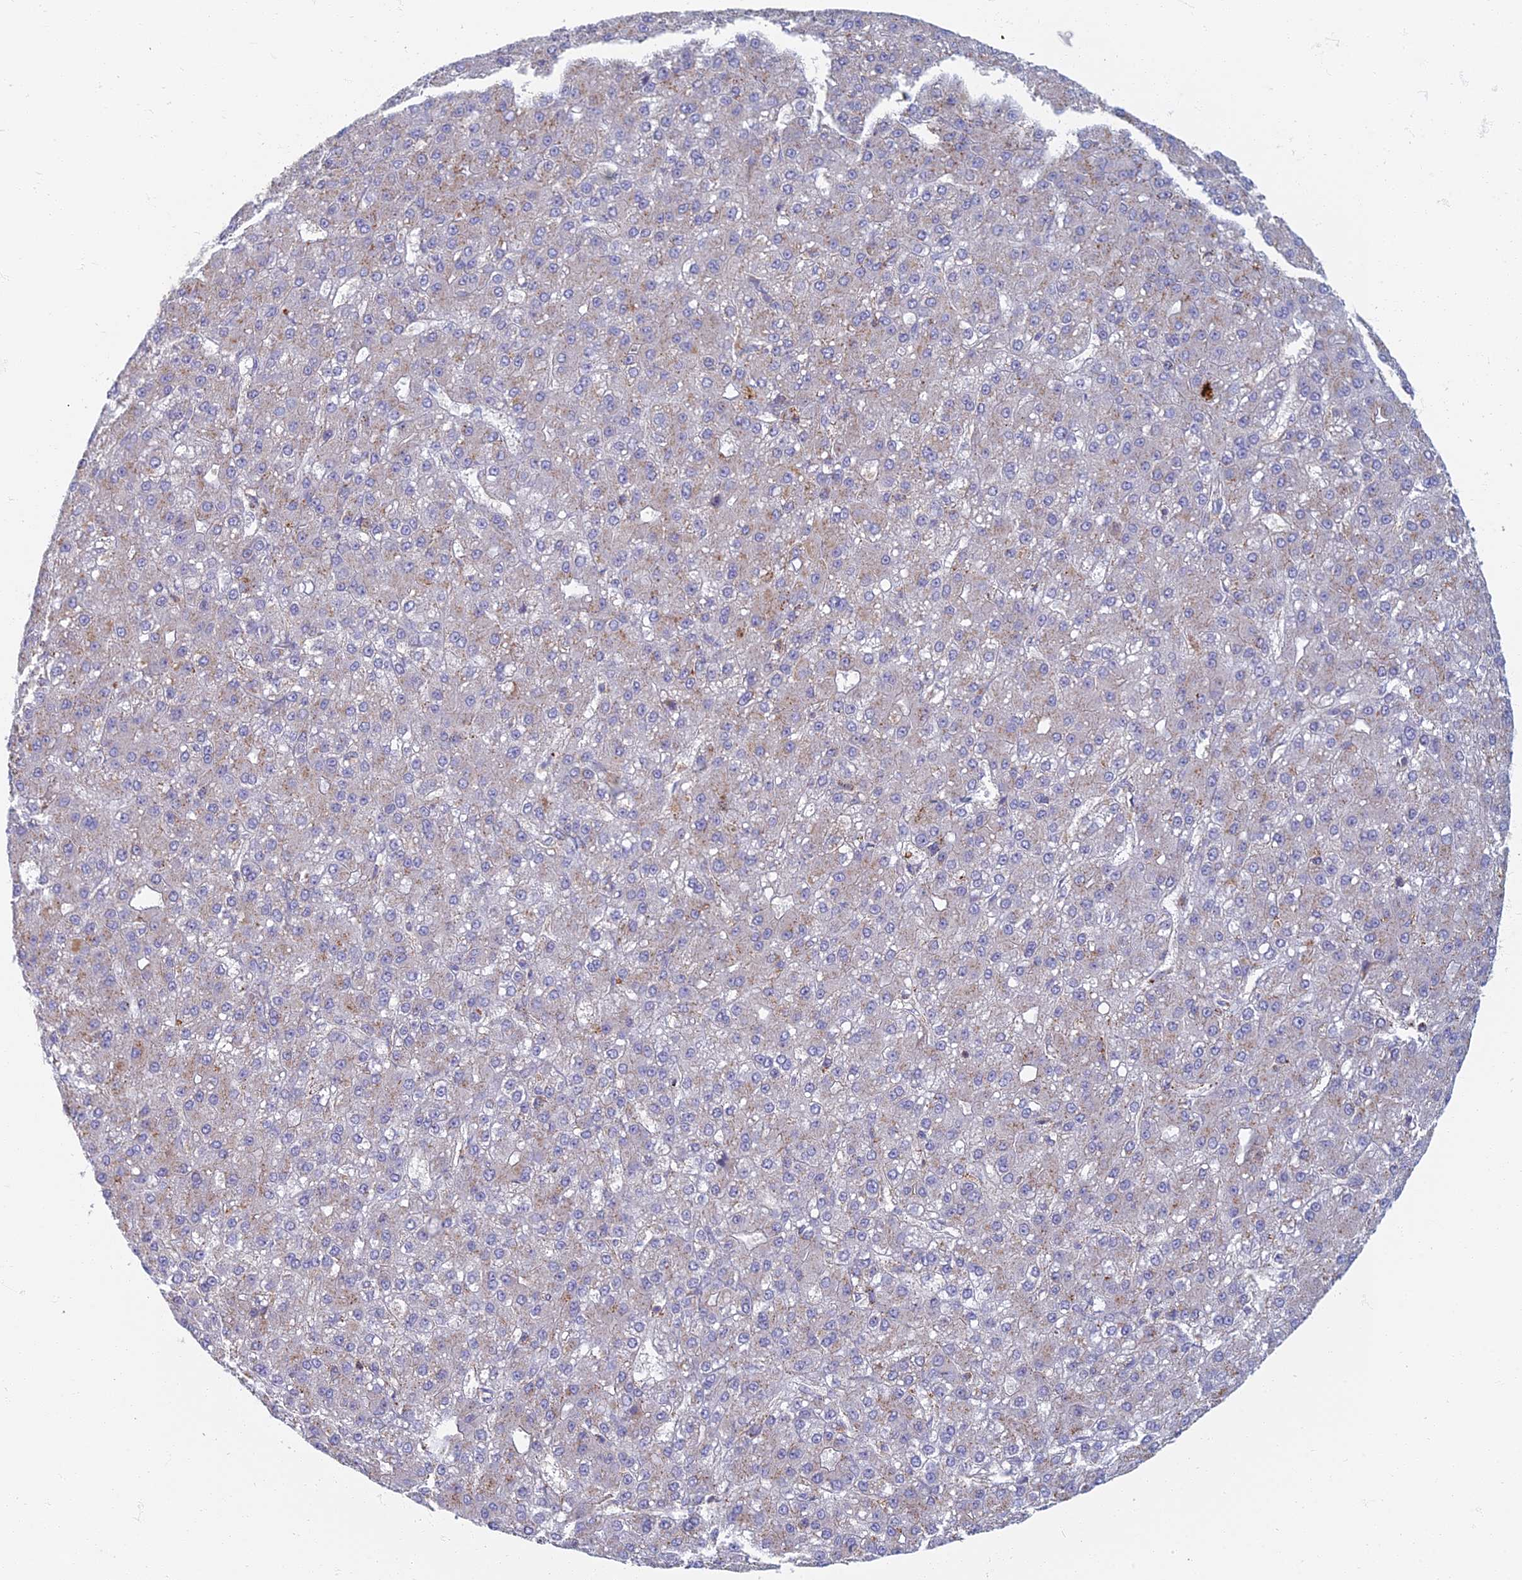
{"staining": {"intensity": "weak", "quantity": "<25%", "location": "cytoplasmic/membranous"}, "tissue": "liver cancer", "cell_type": "Tumor cells", "image_type": "cancer", "snomed": [{"axis": "morphology", "description": "Carcinoma, Hepatocellular, NOS"}, {"axis": "topography", "description": "Liver"}], "caption": "A high-resolution micrograph shows IHC staining of liver cancer, which displays no significant positivity in tumor cells.", "gene": "CHMP4B", "patient": {"sex": "male", "age": 67}}